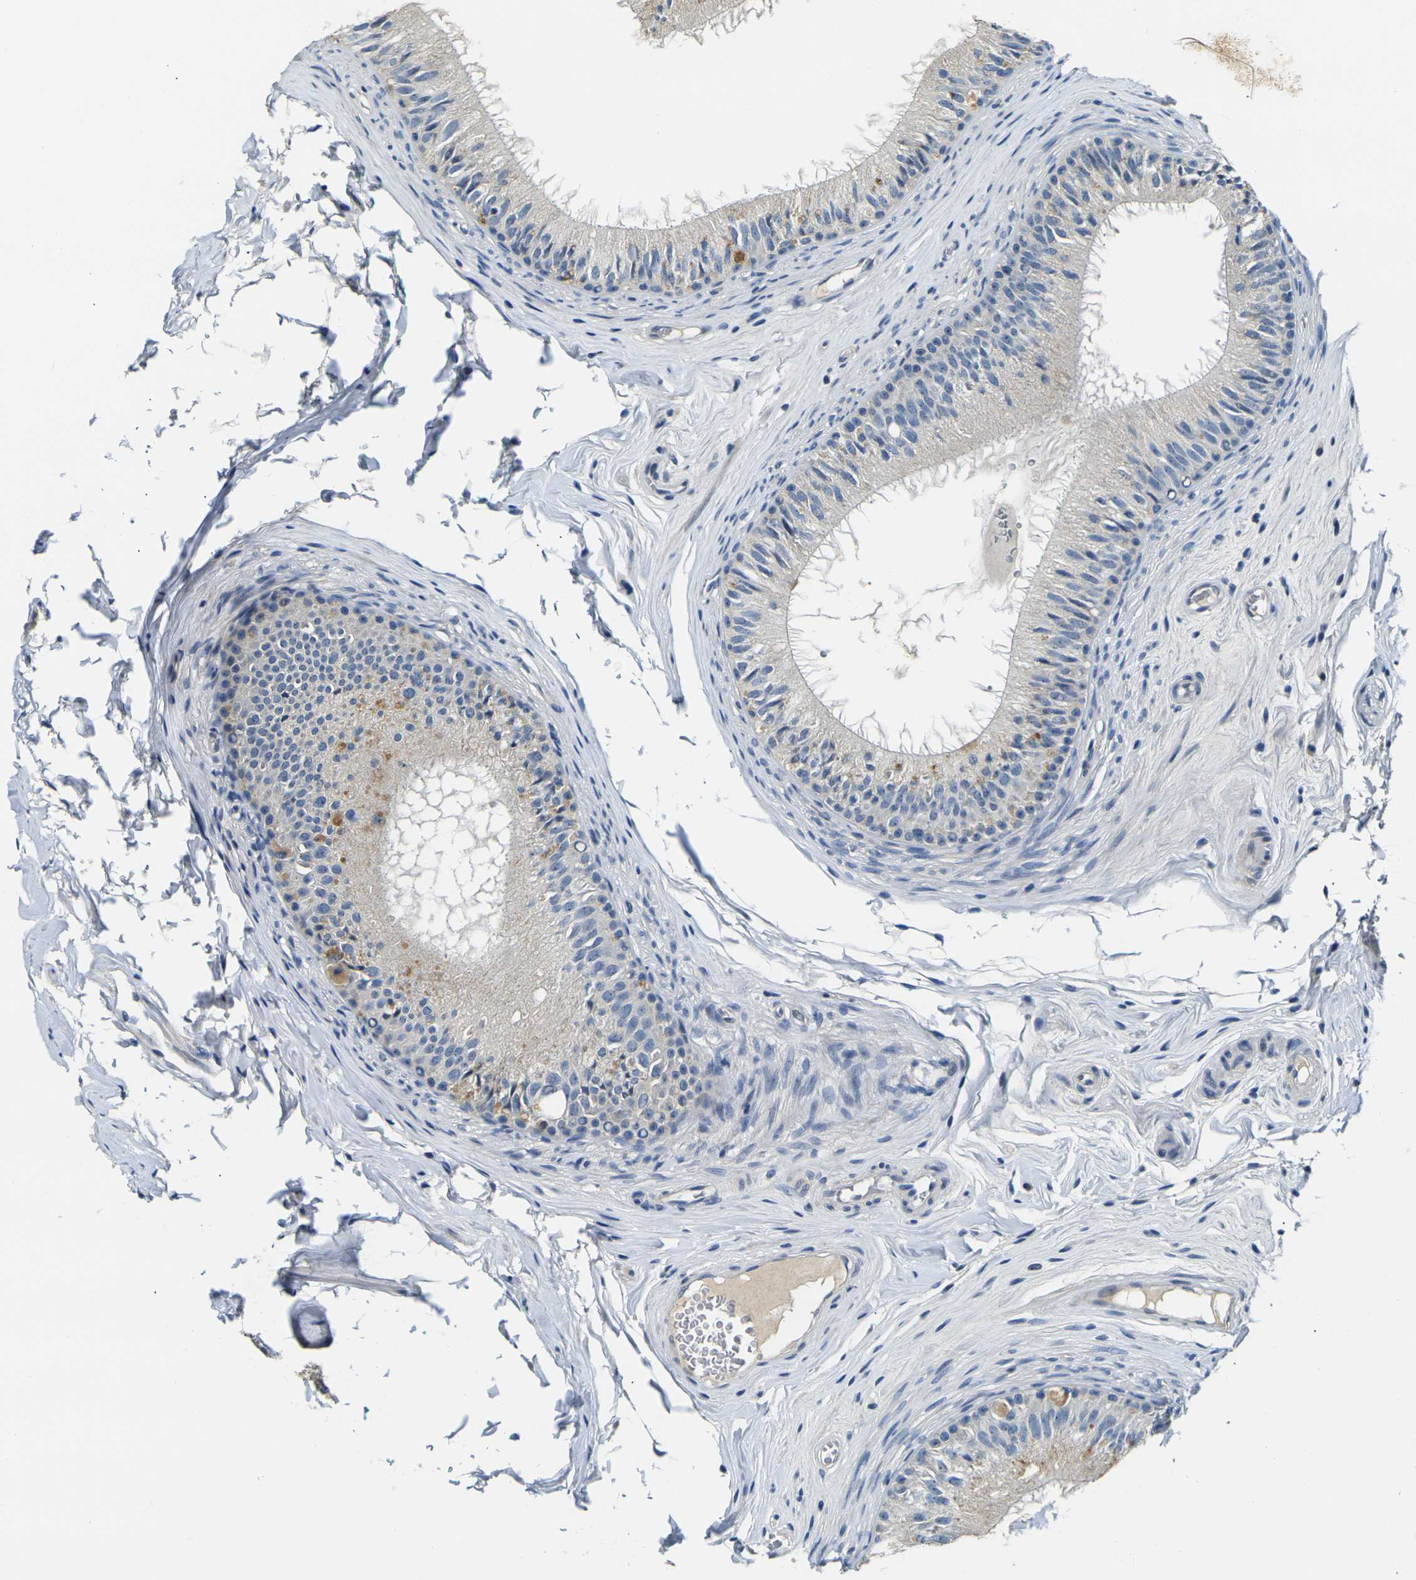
{"staining": {"intensity": "weak", "quantity": "<25%", "location": "cytoplasmic/membranous"}, "tissue": "epididymis", "cell_type": "Glandular cells", "image_type": "normal", "snomed": [{"axis": "morphology", "description": "Normal tissue, NOS"}, {"axis": "topography", "description": "Testis"}, {"axis": "topography", "description": "Epididymis"}], "caption": "DAB (3,3'-diaminobenzidine) immunohistochemical staining of unremarkable human epididymis reveals no significant expression in glandular cells.", "gene": "SHISAL2B", "patient": {"sex": "male", "age": 36}}